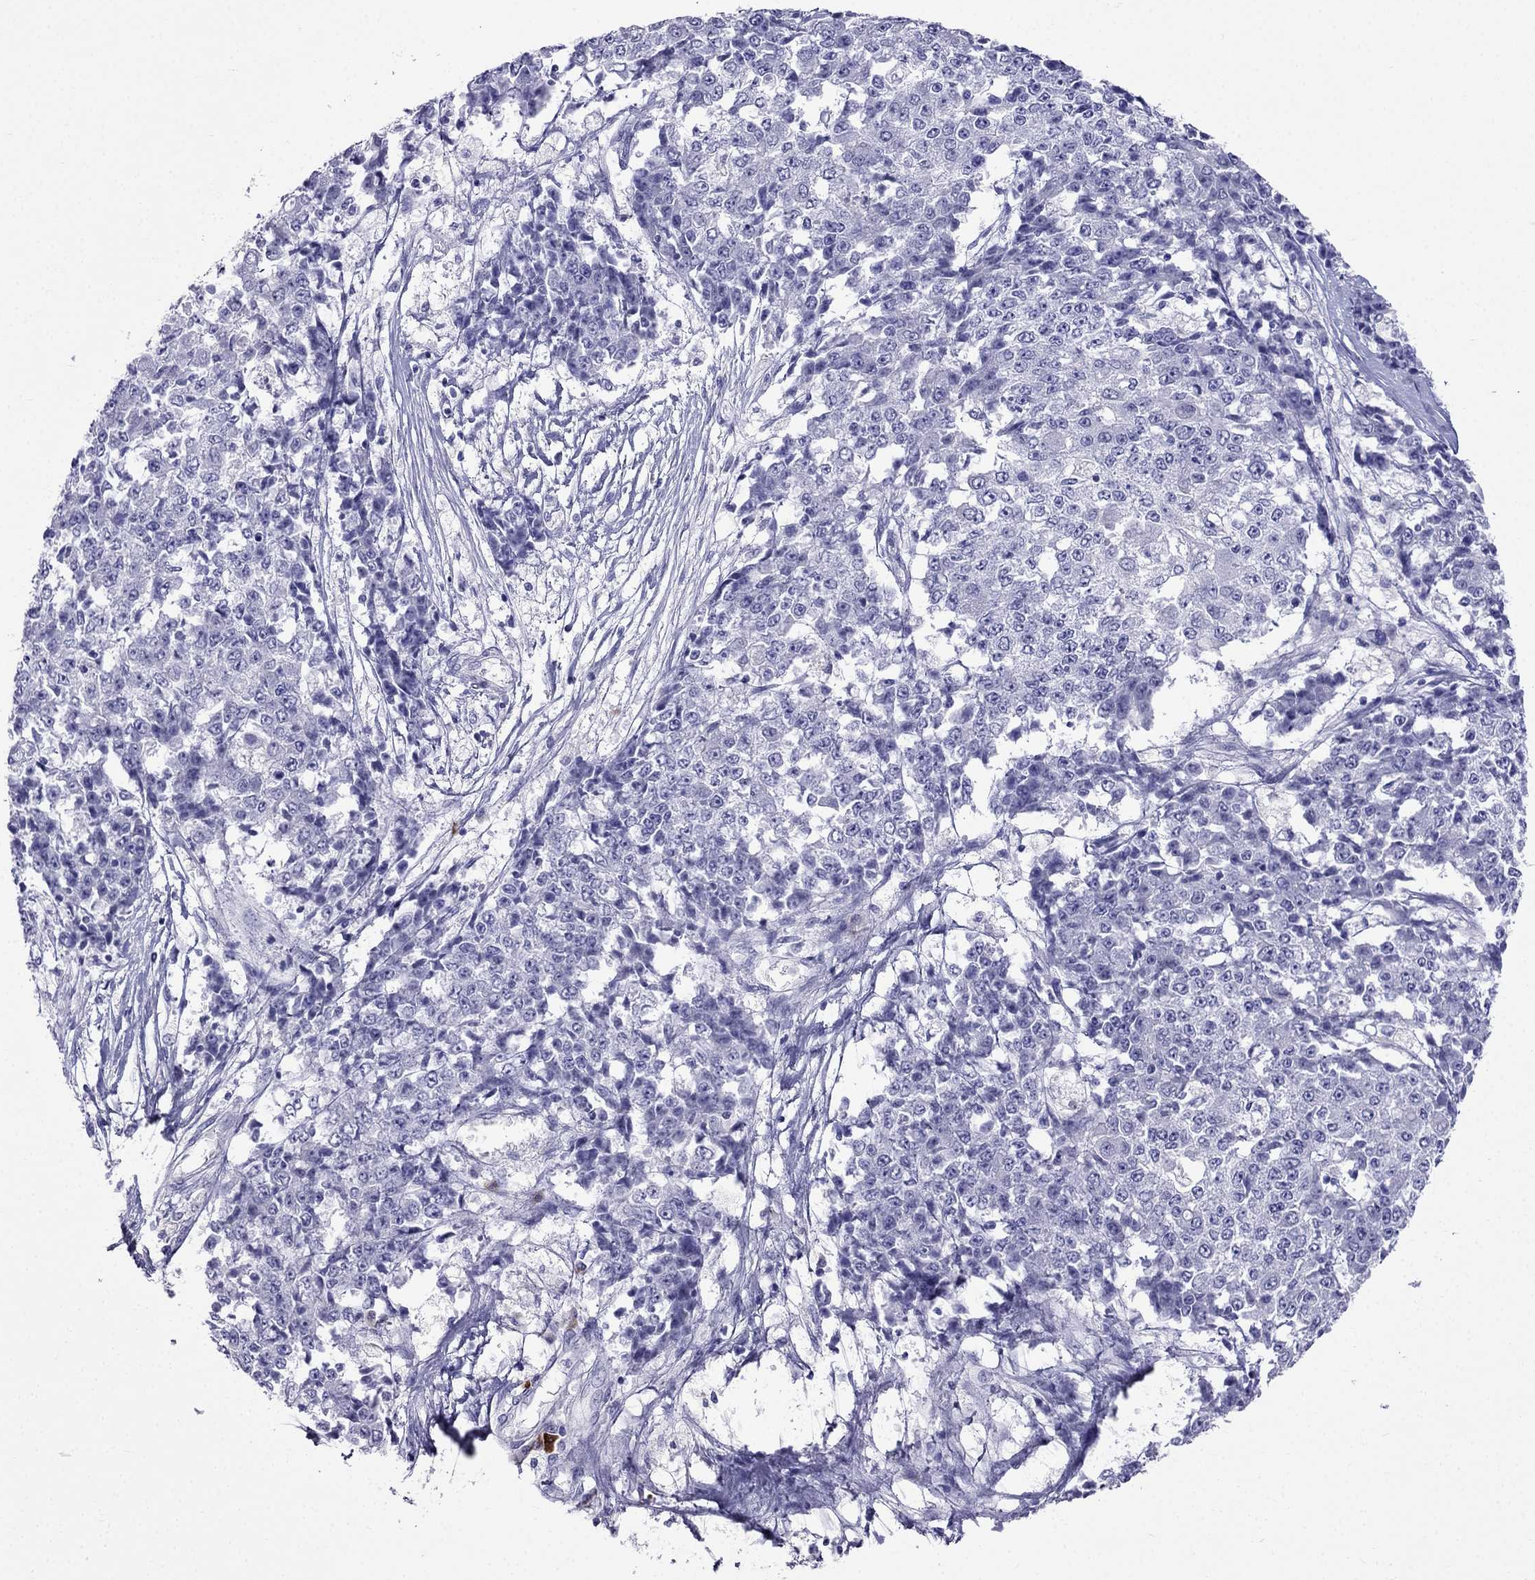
{"staining": {"intensity": "negative", "quantity": "none", "location": "none"}, "tissue": "ovarian cancer", "cell_type": "Tumor cells", "image_type": "cancer", "snomed": [{"axis": "morphology", "description": "Carcinoma, endometroid"}, {"axis": "topography", "description": "Ovary"}], "caption": "Tumor cells are negative for protein expression in human ovarian cancer.", "gene": "PATE1", "patient": {"sex": "female", "age": 42}}